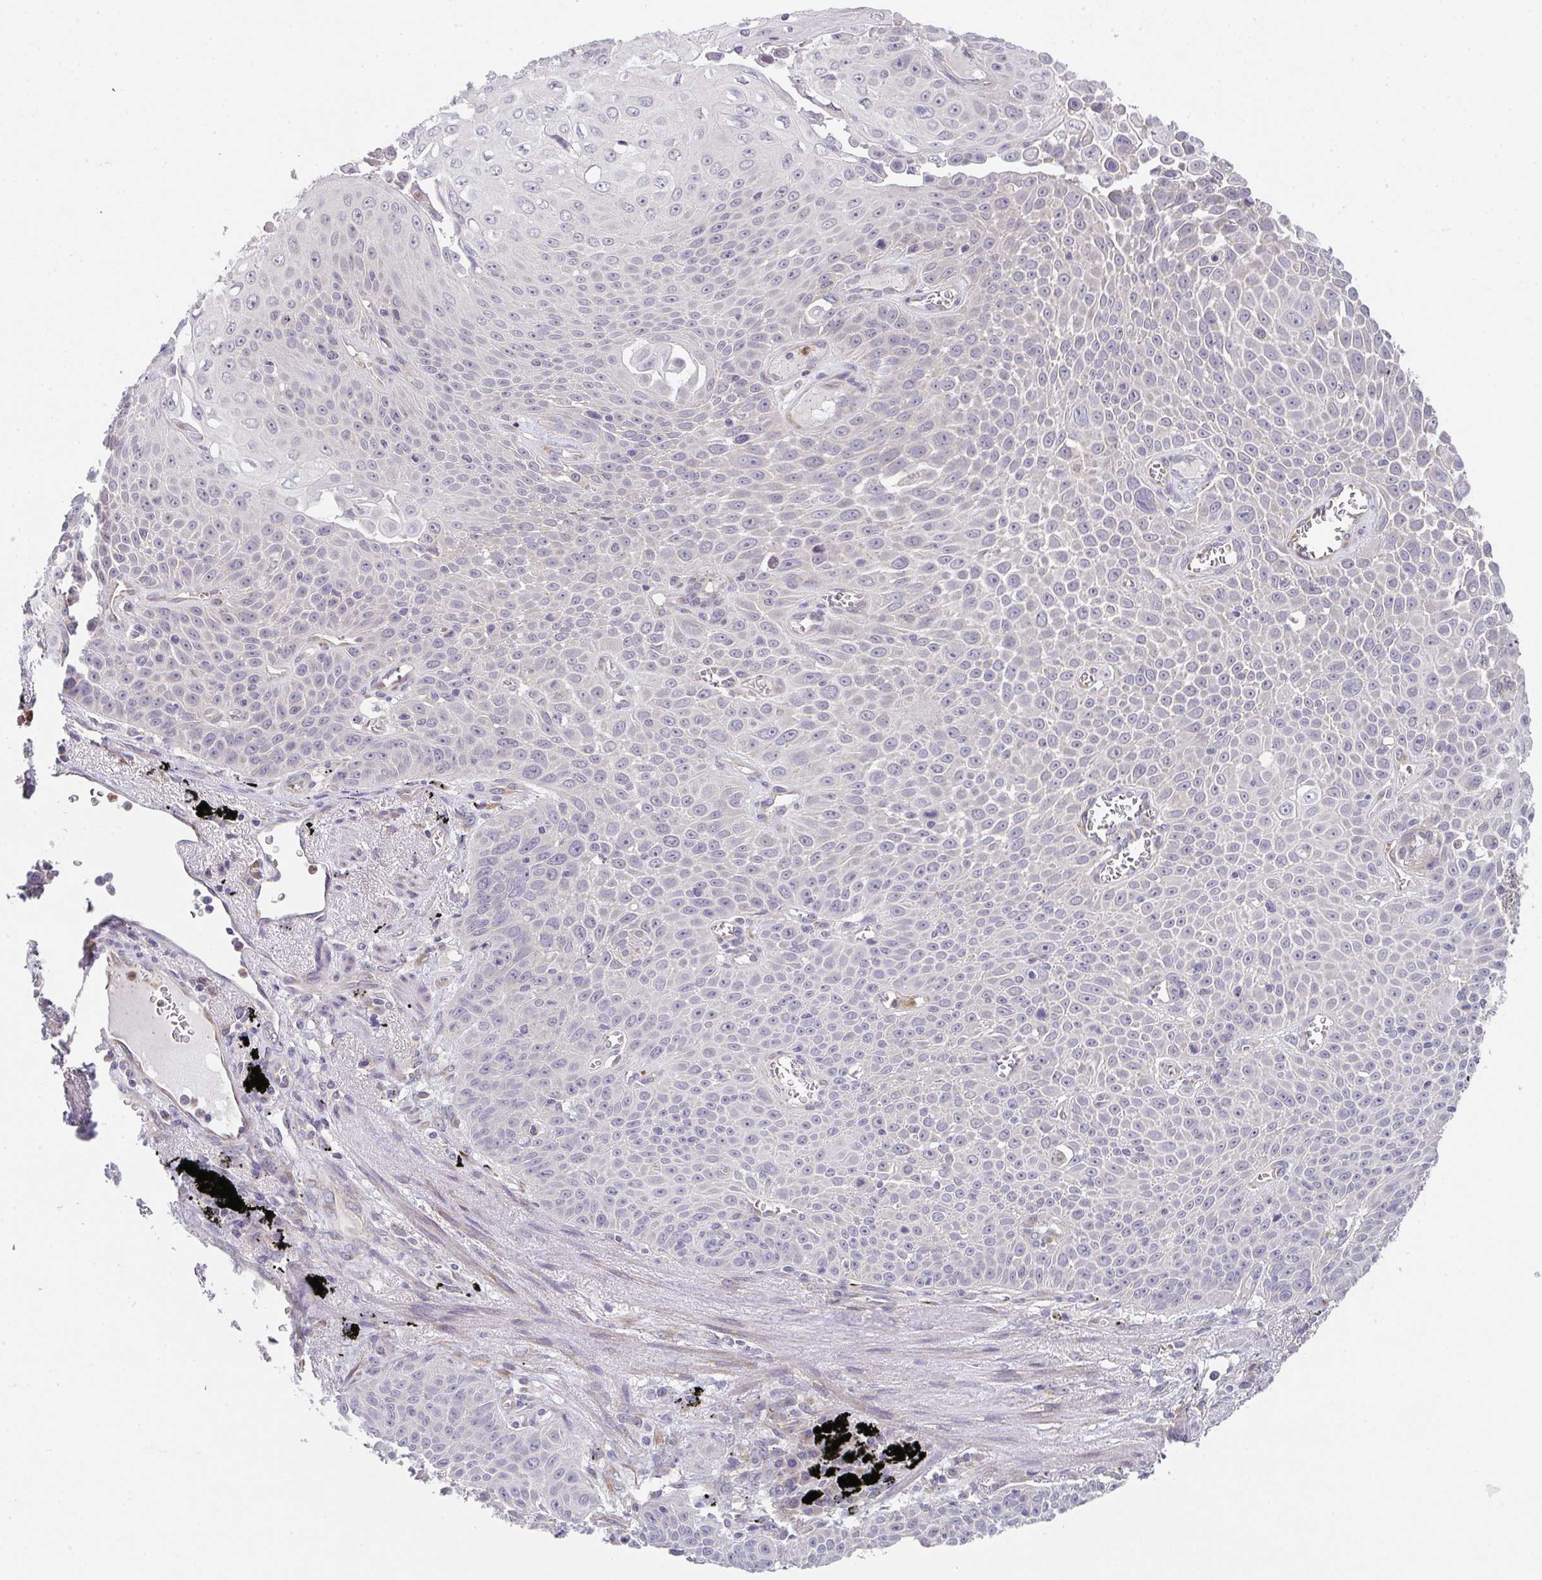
{"staining": {"intensity": "negative", "quantity": "none", "location": "none"}, "tissue": "lung cancer", "cell_type": "Tumor cells", "image_type": "cancer", "snomed": [{"axis": "morphology", "description": "Squamous cell carcinoma, NOS"}, {"axis": "morphology", "description": "Squamous cell carcinoma, metastatic, NOS"}, {"axis": "topography", "description": "Lymph node"}, {"axis": "topography", "description": "Lung"}], "caption": "Tumor cells show no significant positivity in lung cancer (squamous cell carcinoma). (DAB IHC with hematoxylin counter stain).", "gene": "TSPAN31", "patient": {"sex": "female", "age": 62}}